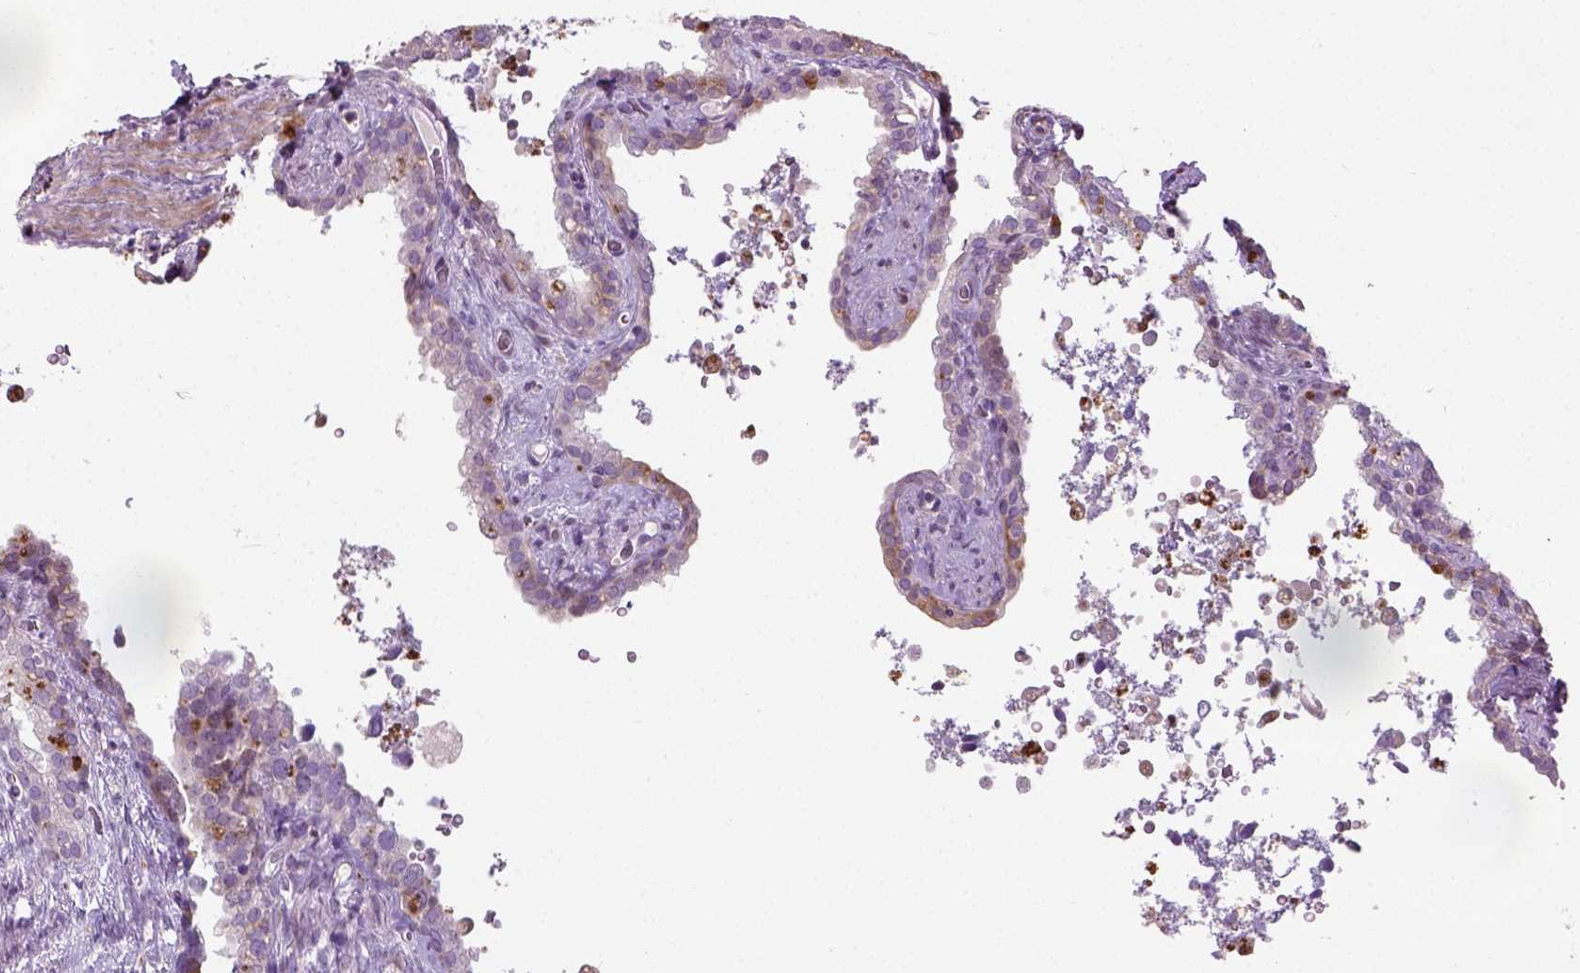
{"staining": {"intensity": "negative", "quantity": "none", "location": "none"}, "tissue": "seminal vesicle", "cell_type": "Glandular cells", "image_type": "normal", "snomed": [{"axis": "morphology", "description": "Normal tissue, NOS"}, {"axis": "topography", "description": "Prostate"}, {"axis": "topography", "description": "Seminal veicle"}], "caption": "Immunohistochemistry (IHC) of normal seminal vesicle shows no positivity in glandular cells.", "gene": "PKP3", "patient": {"sex": "male", "age": 71}}